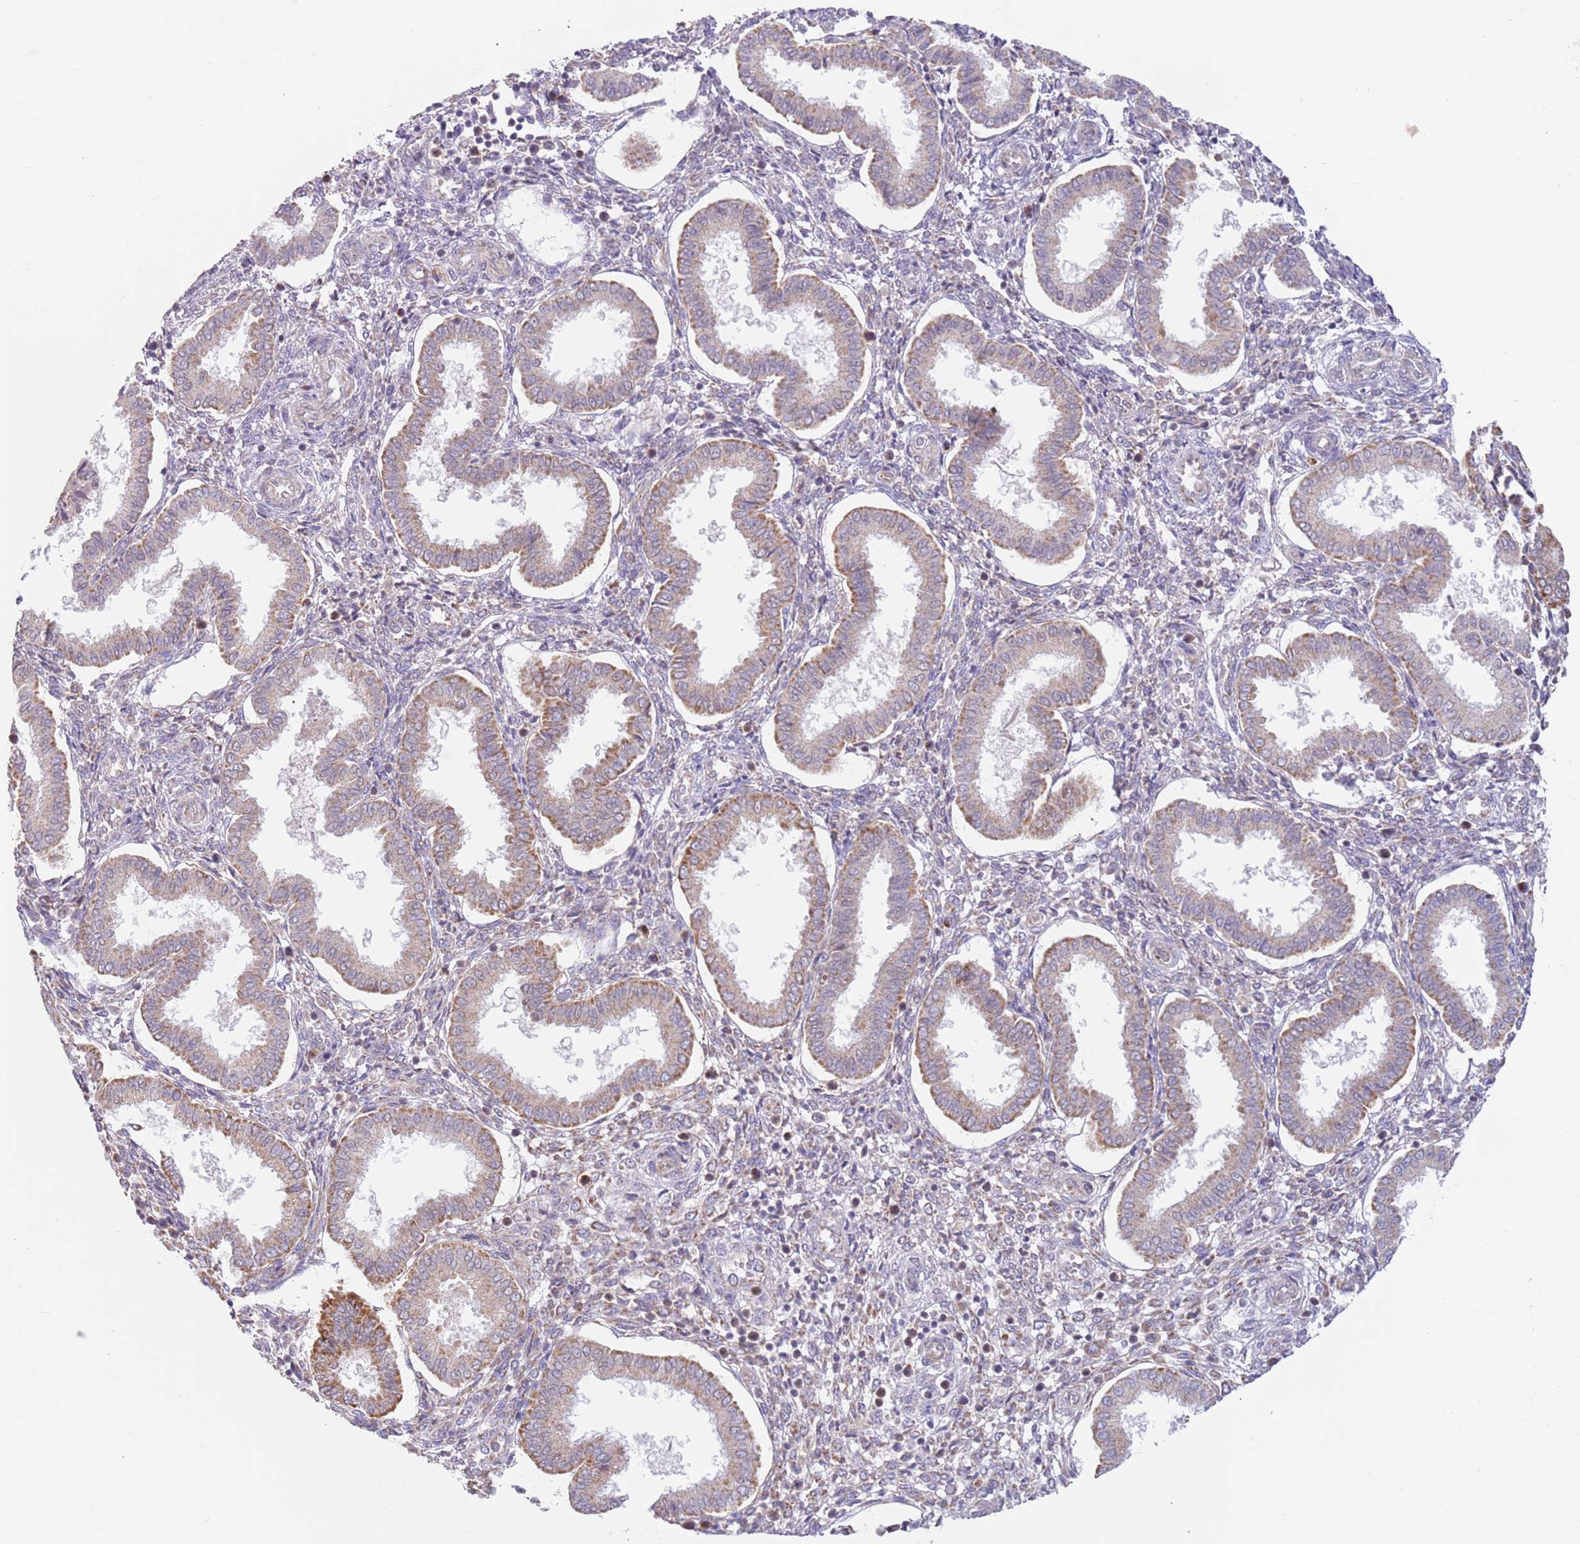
{"staining": {"intensity": "negative", "quantity": "none", "location": "none"}, "tissue": "endometrium", "cell_type": "Cells in endometrial stroma", "image_type": "normal", "snomed": [{"axis": "morphology", "description": "Normal tissue, NOS"}, {"axis": "topography", "description": "Endometrium"}], "caption": "Immunohistochemical staining of normal human endometrium reveals no significant positivity in cells in endometrial stroma. Brightfield microscopy of immunohistochemistry stained with DAB (3,3'-diaminobenzidine) (brown) and hematoxylin (blue), captured at high magnification.", "gene": "TIMM13", "patient": {"sex": "female", "age": 24}}